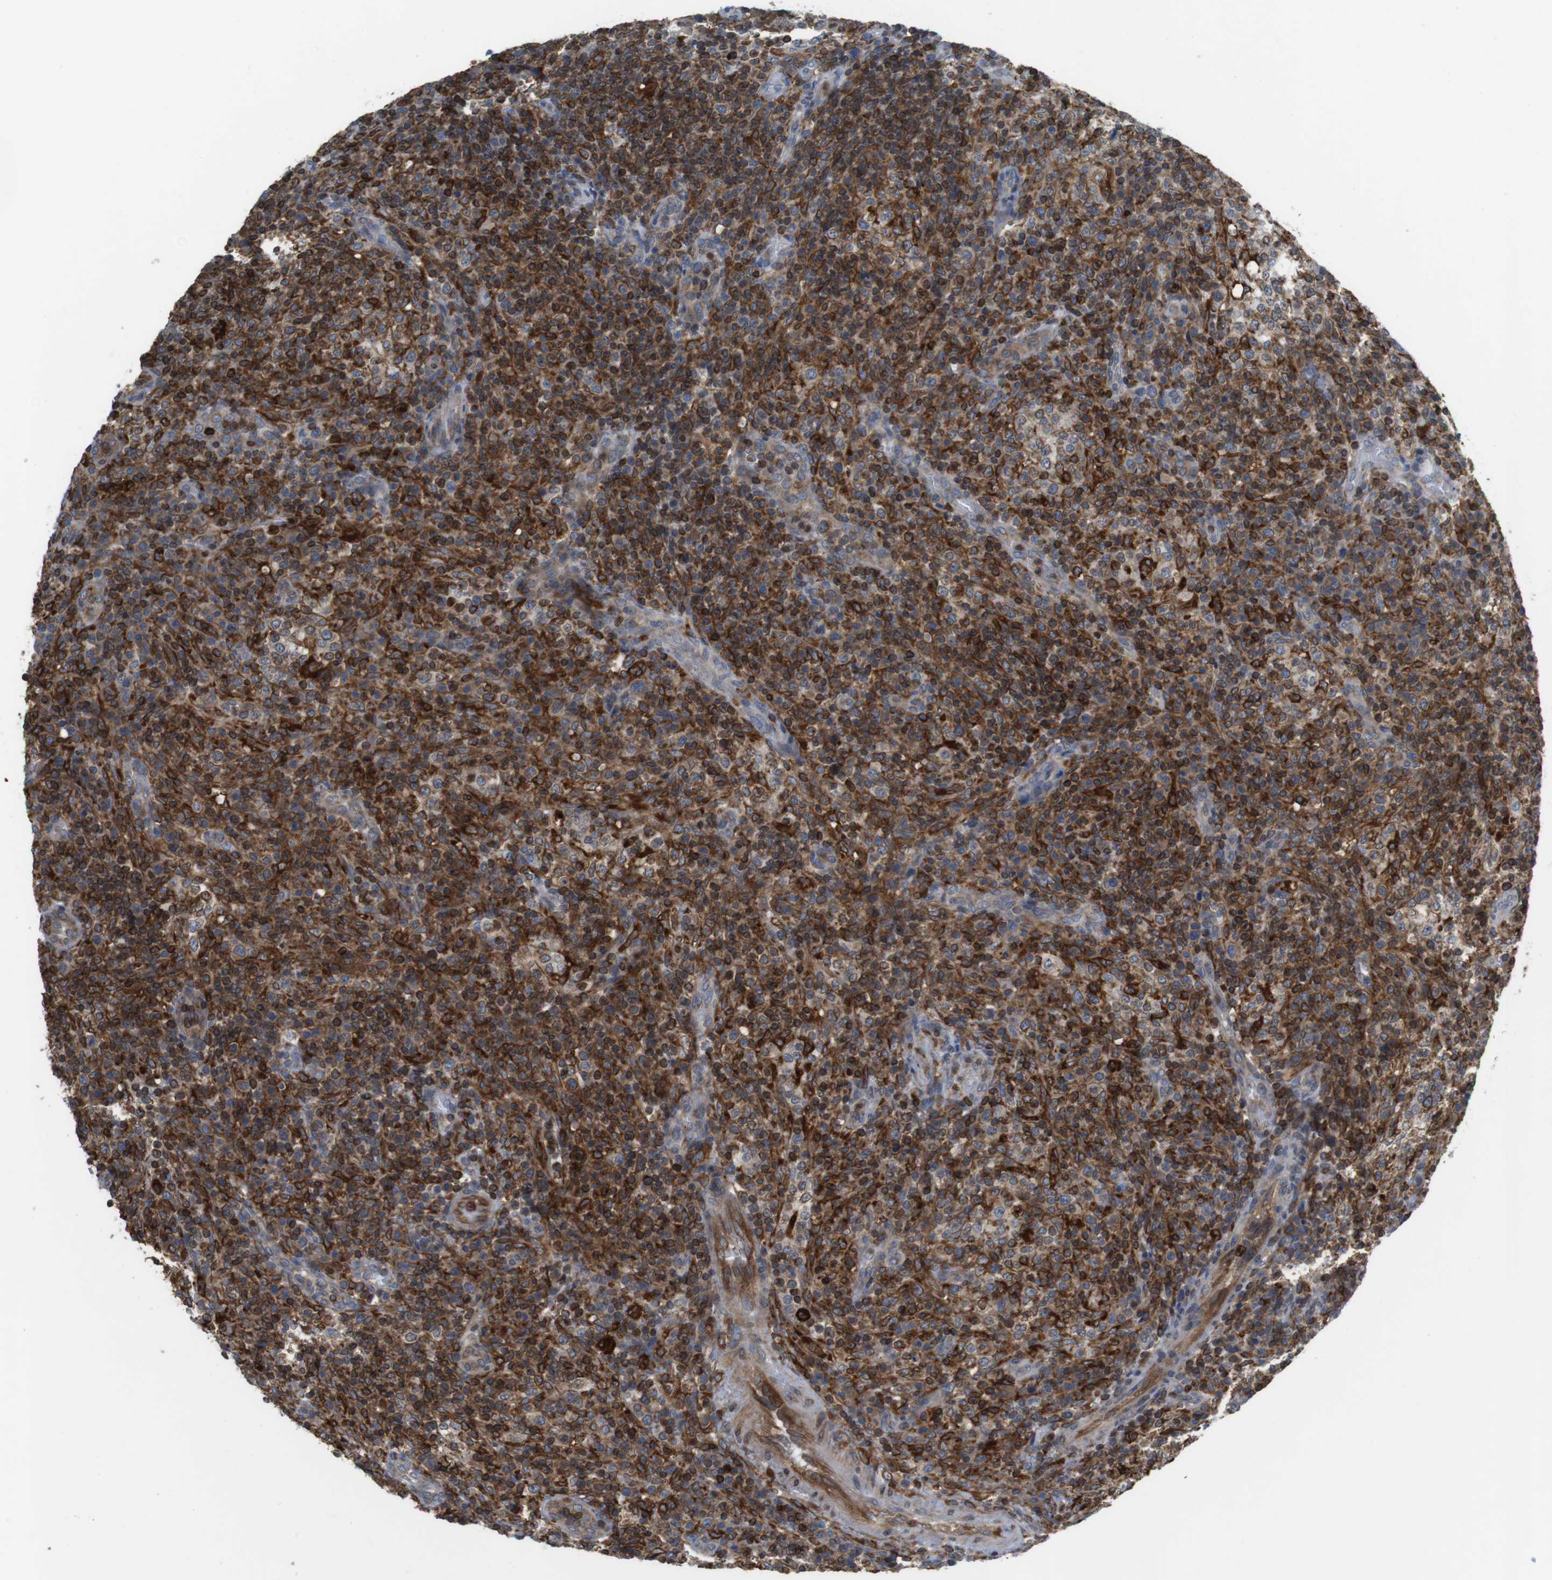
{"staining": {"intensity": "moderate", "quantity": ">75%", "location": "cytoplasmic/membranous"}, "tissue": "lymphoma", "cell_type": "Tumor cells", "image_type": "cancer", "snomed": [{"axis": "morphology", "description": "Malignant lymphoma, non-Hodgkin's type, High grade"}, {"axis": "topography", "description": "Lymph node"}], "caption": "Immunohistochemistry (IHC) photomicrograph of neoplastic tissue: human lymphoma stained using immunohistochemistry reveals medium levels of moderate protein expression localized specifically in the cytoplasmic/membranous of tumor cells, appearing as a cytoplasmic/membranous brown color.", "gene": "ARL6IP5", "patient": {"sex": "female", "age": 76}}